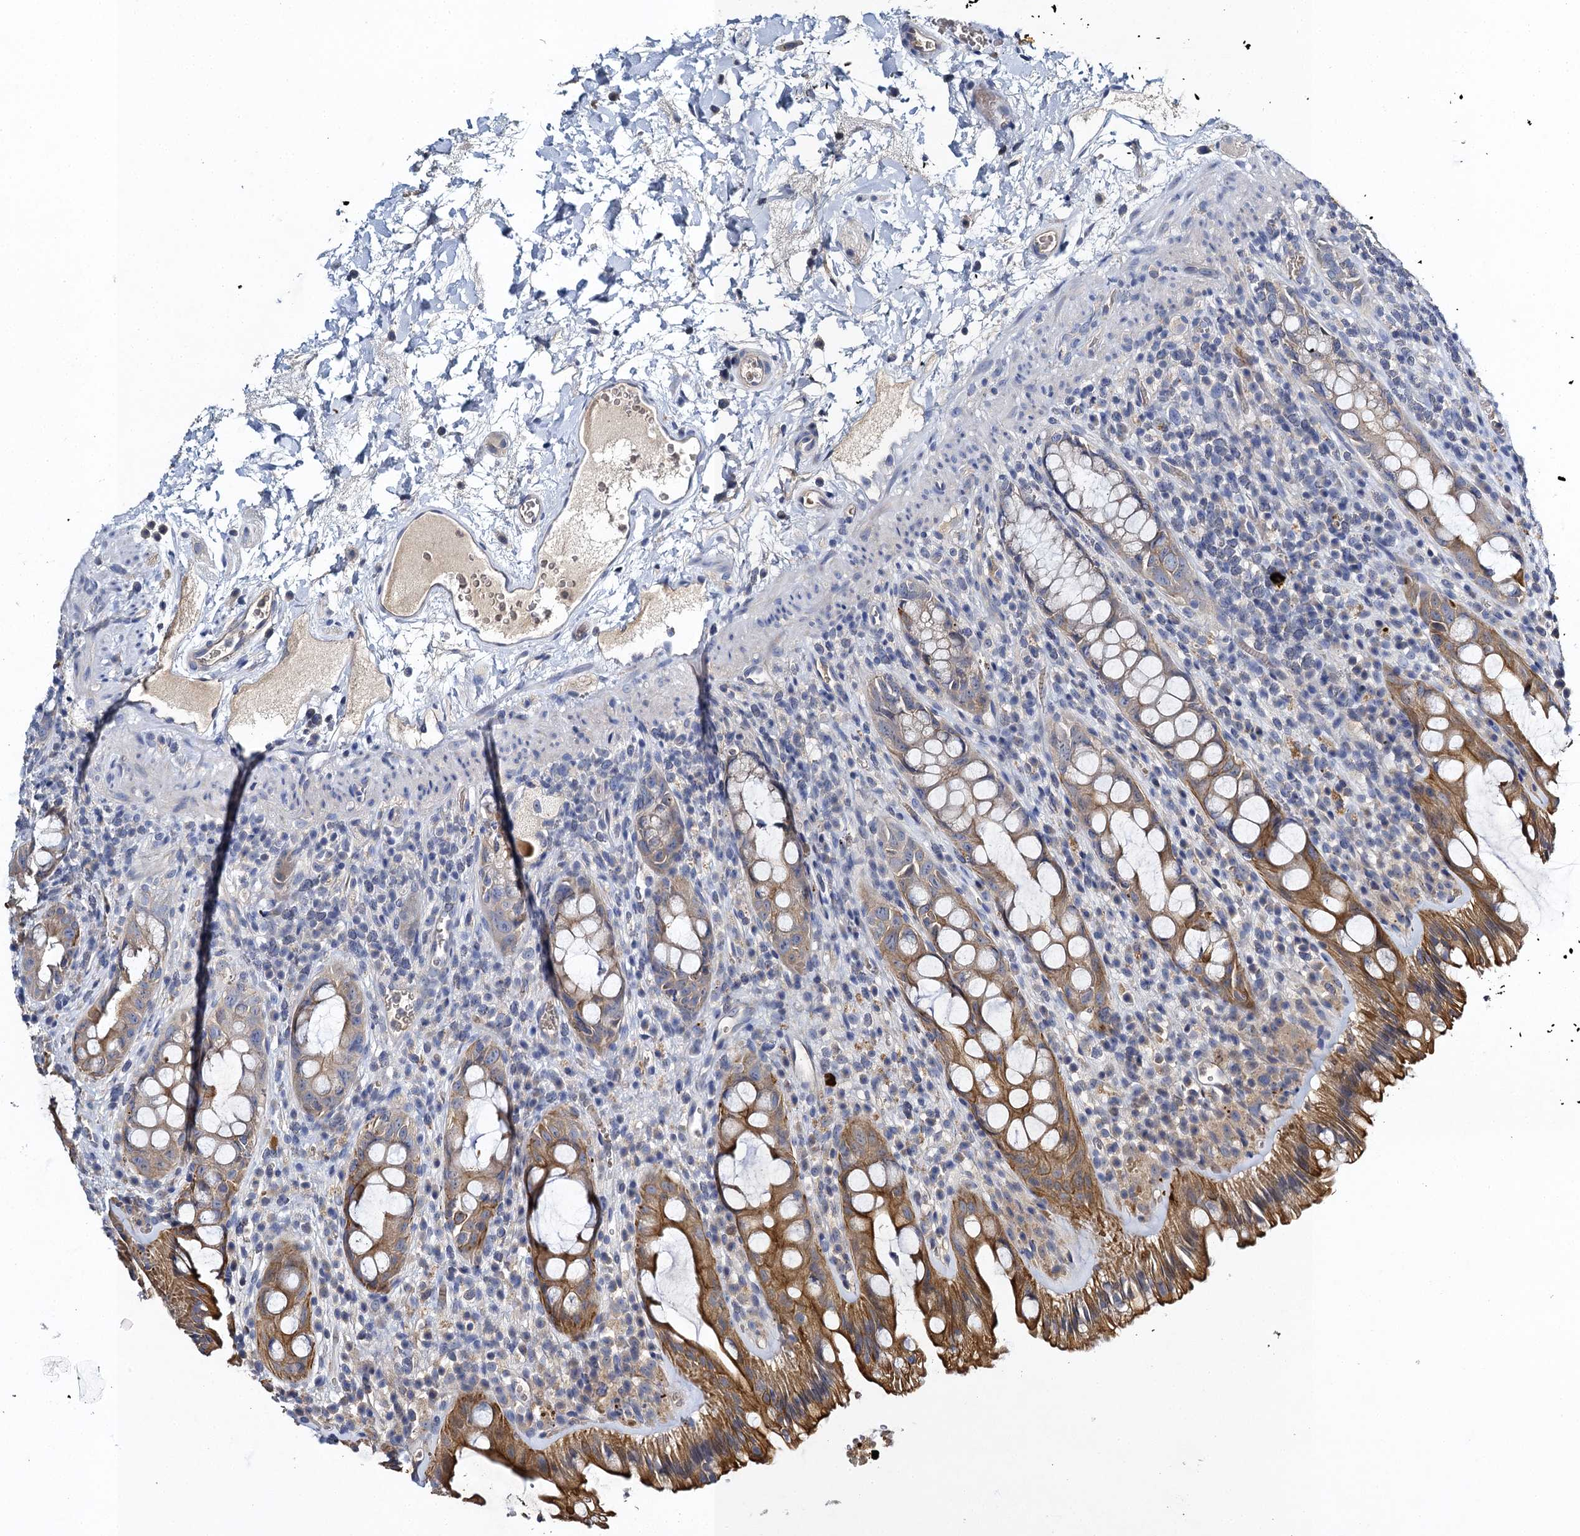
{"staining": {"intensity": "moderate", "quantity": ">75%", "location": "cytoplasmic/membranous"}, "tissue": "rectum", "cell_type": "Glandular cells", "image_type": "normal", "snomed": [{"axis": "morphology", "description": "Normal tissue, NOS"}, {"axis": "topography", "description": "Rectum"}], "caption": "Protein expression by immunohistochemistry (IHC) demonstrates moderate cytoplasmic/membranous staining in approximately >75% of glandular cells in unremarkable rectum. Using DAB (3,3'-diaminobenzidine) (brown) and hematoxylin (blue) stains, captured at high magnification using brightfield microscopy.", "gene": "SLC11A2", "patient": {"sex": "female", "age": 57}}